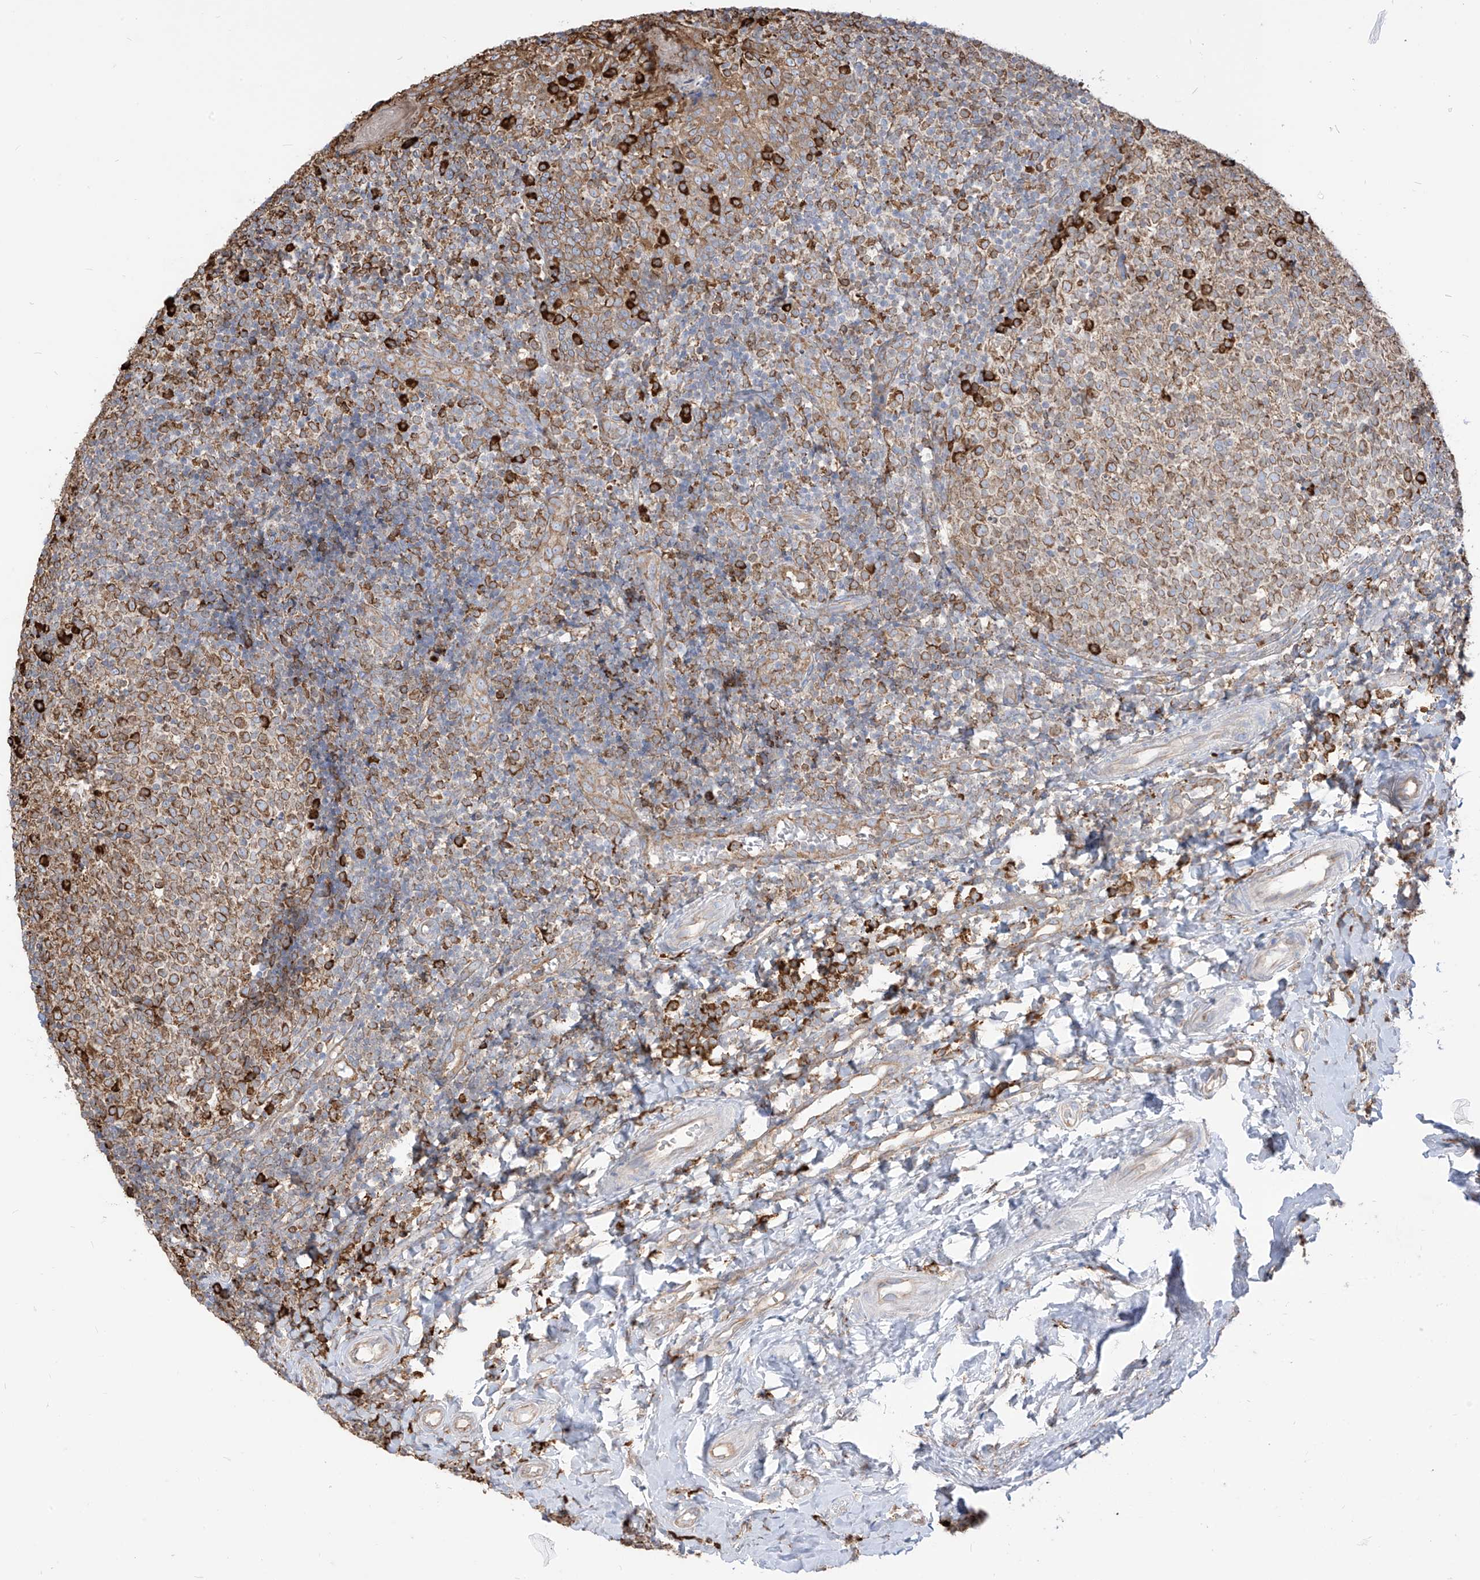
{"staining": {"intensity": "strong", "quantity": "<25%", "location": "cytoplasmic/membranous"}, "tissue": "tonsil", "cell_type": "Germinal center cells", "image_type": "normal", "snomed": [{"axis": "morphology", "description": "Normal tissue, NOS"}, {"axis": "topography", "description": "Tonsil"}], "caption": "High-power microscopy captured an immunohistochemistry (IHC) micrograph of unremarkable tonsil, revealing strong cytoplasmic/membranous staining in about <25% of germinal center cells.", "gene": "PDIA6", "patient": {"sex": "female", "age": 19}}